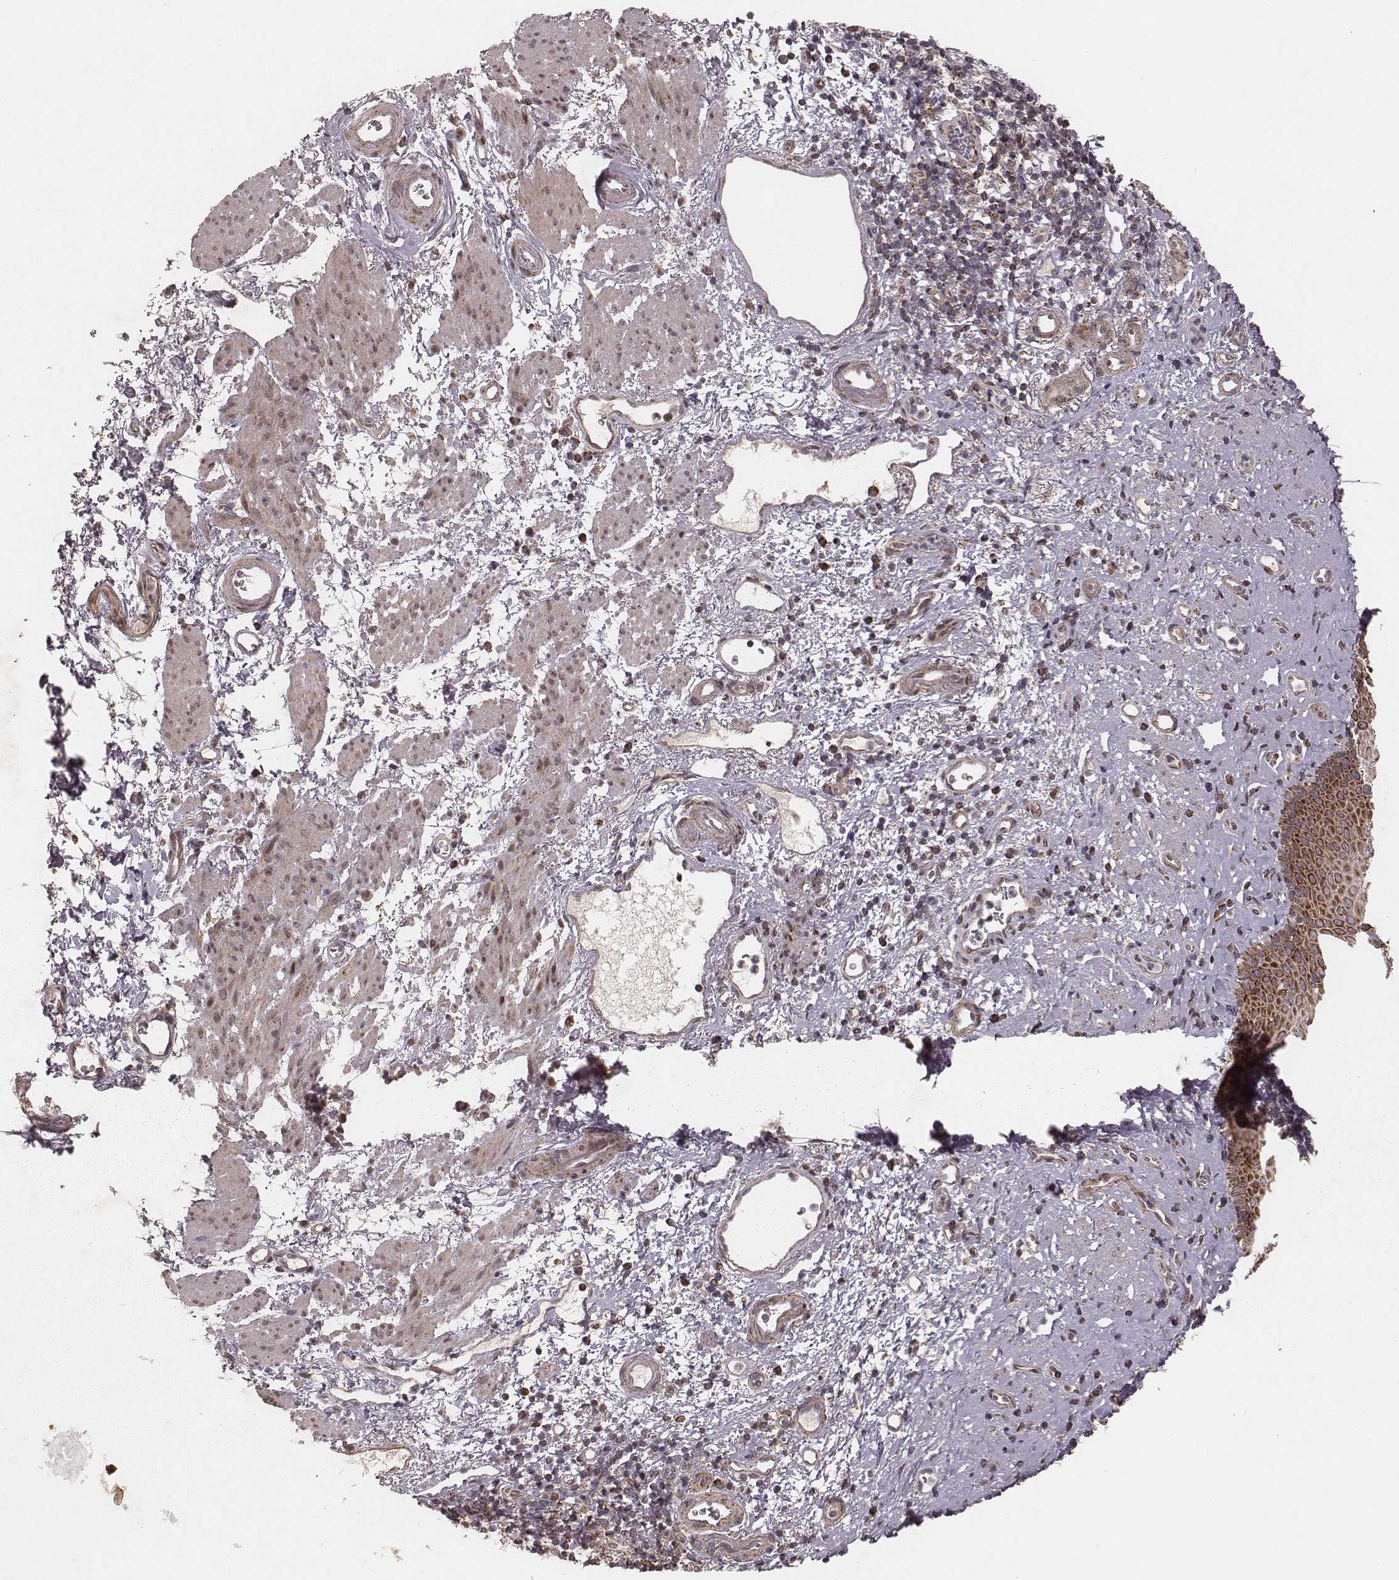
{"staining": {"intensity": "moderate", "quantity": ">75%", "location": "cytoplasmic/membranous"}, "tissue": "esophagus", "cell_type": "Squamous epithelial cells", "image_type": "normal", "snomed": [{"axis": "morphology", "description": "Normal tissue, NOS"}, {"axis": "topography", "description": "Esophagus"}], "caption": "High-magnification brightfield microscopy of benign esophagus stained with DAB (brown) and counterstained with hematoxylin (blue). squamous epithelial cells exhibit moderate cytoplasmic/membranous expression is appreciated in approximately>75% of cells.", "gene": "NDUFA7", "patient": {"sex": "female", "age": 68}}